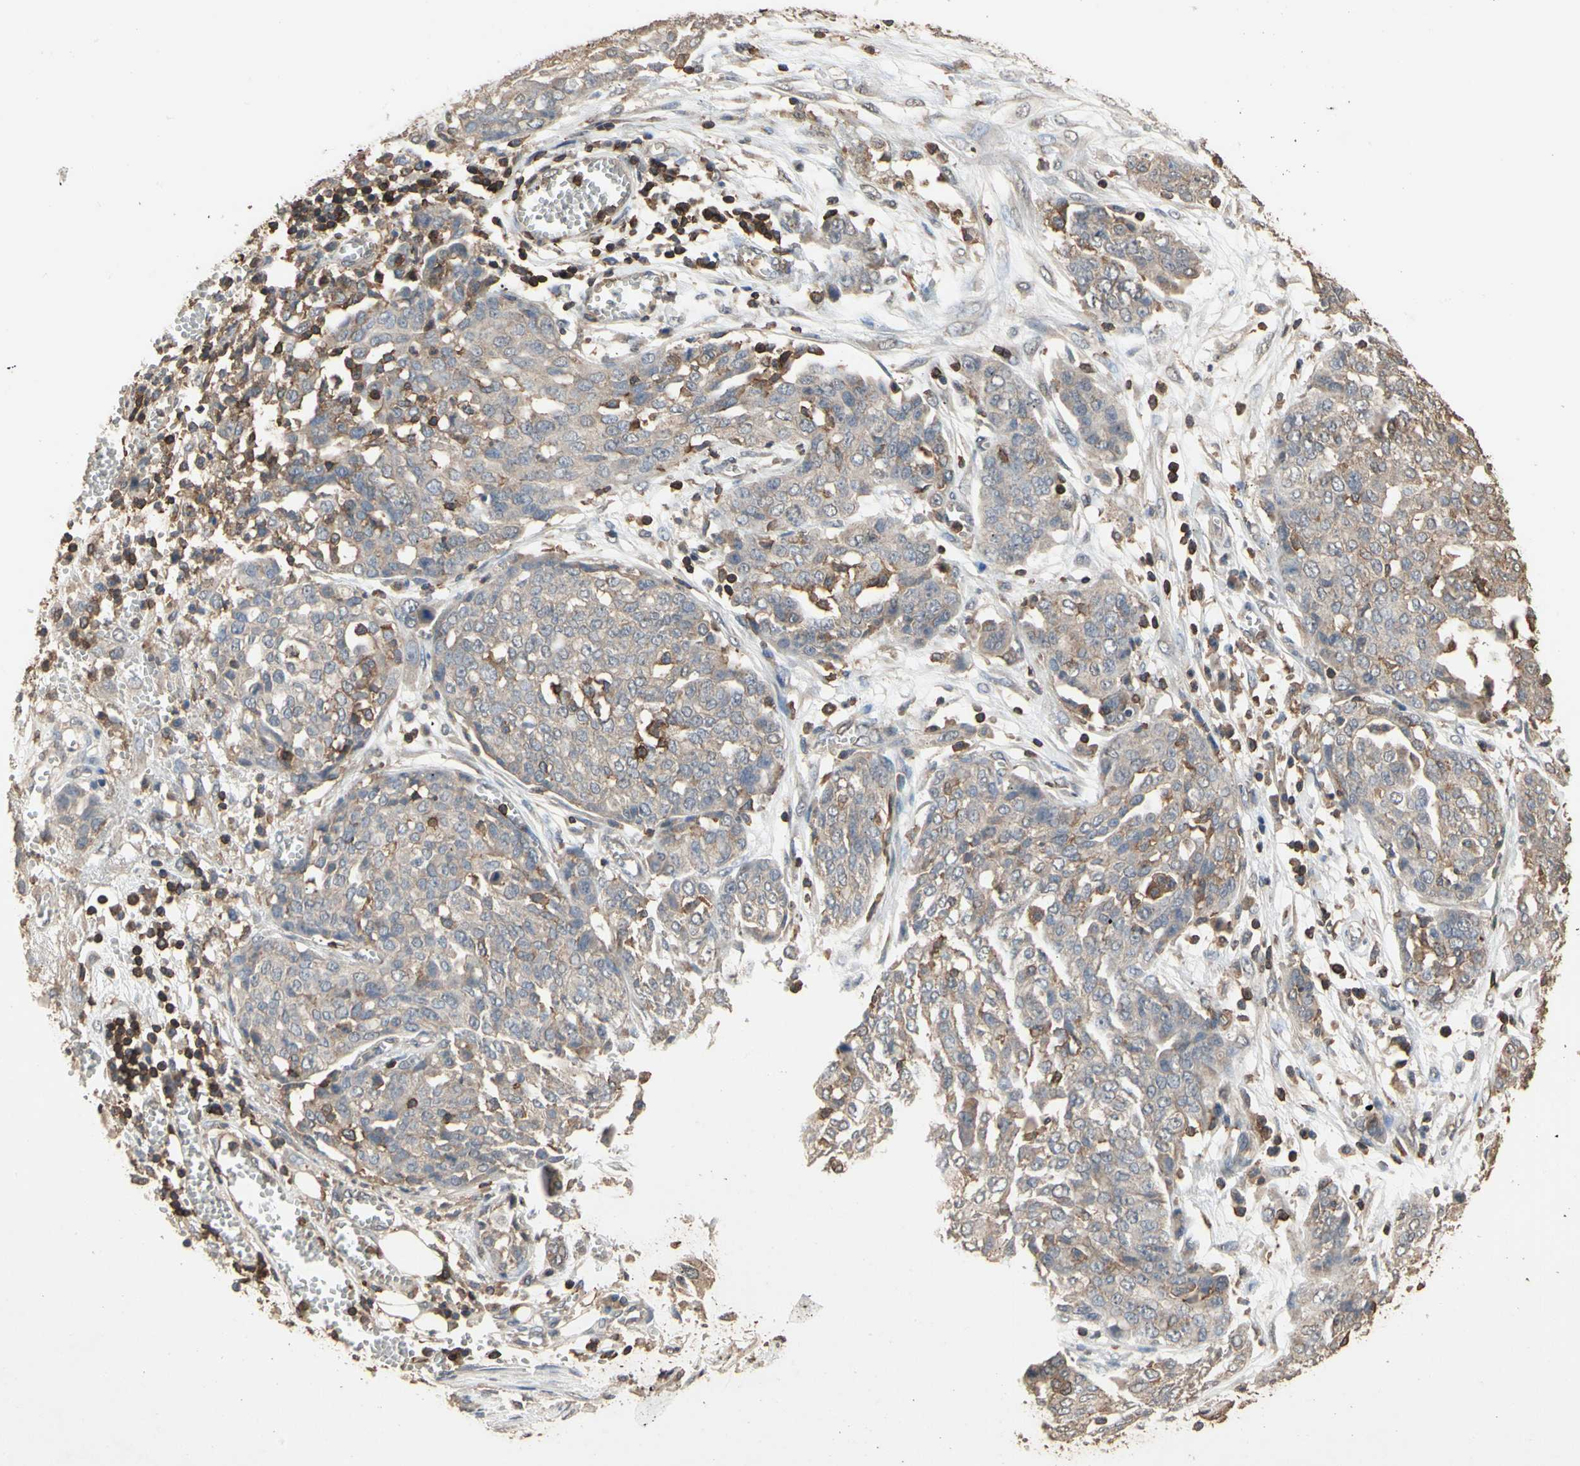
{"staining": {"intensity": "weak", "quantity": "25%-75%", "location": "cytoplasmic/membranous"}, "tissue": "ovarian cancer", "cell_type": "Tumor cells", "image_type": "cancer", "snomed": [{"axis": "morphology", "description": "Cystadenocarcinoma, serous, NOS"}, {"axis": "topography", "description": "Soft tissue"}, {"axis": "topography", "description": "Ovary"}], "caption": "The micrograph reveals immunohistochemical staining of ovarian cancer. There is weak cytoplasmic/membranous expression is identified in approximately 25%-75% of tumor cells.", "gene": "MAP3K10", "patient": {"sex": "female", "age": 57}}